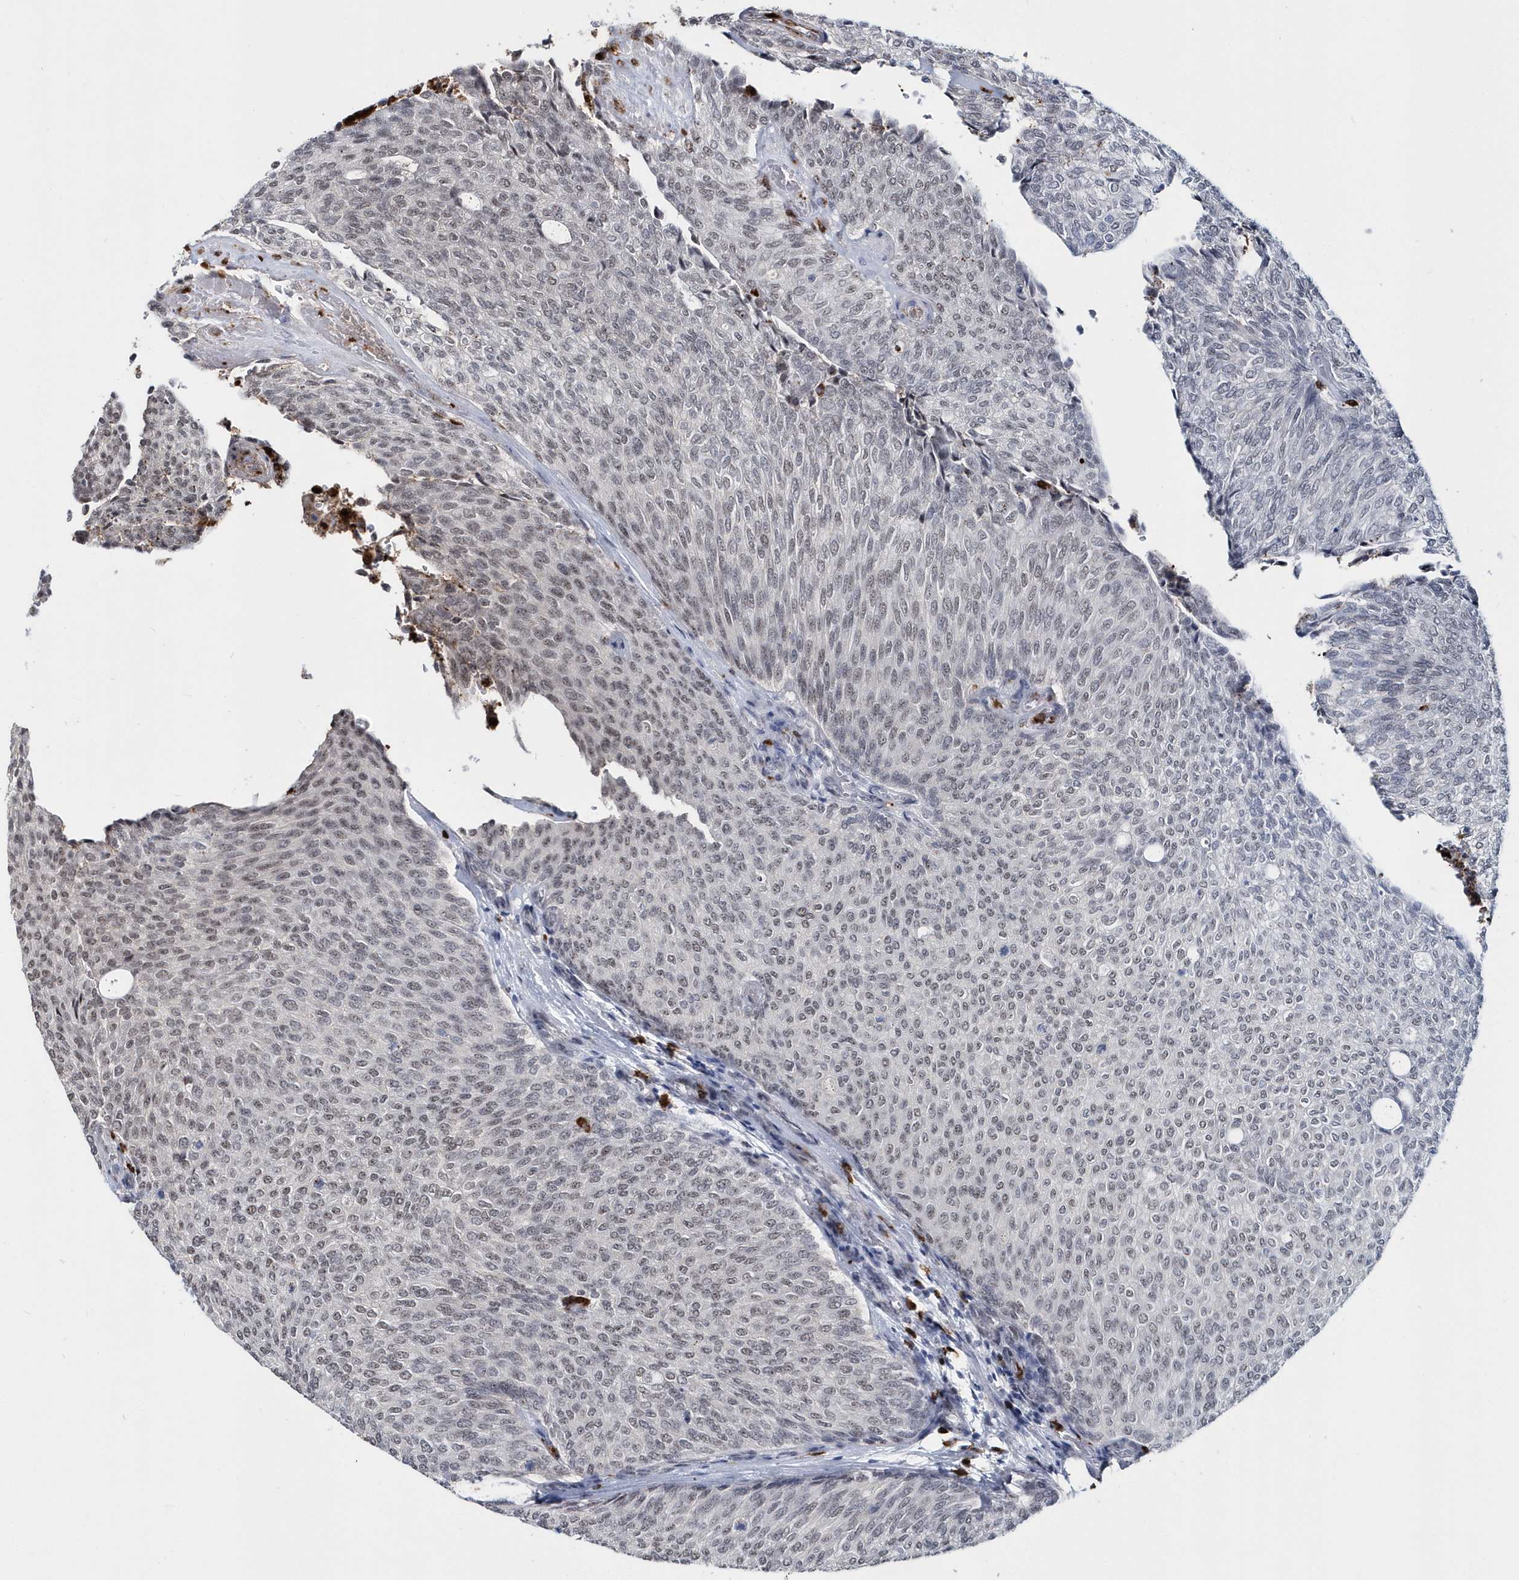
{"staining": {"intensity": "weak", "quantity": "<25%", "location": "nuclear"}, "tissue": "urothelial cancer", "cell_type": "Tumor cells", "image_type": "cancer", "snomed": [{"axis": "morphology", "description": "Urothelial carcinoma, Low grade"}, {"axis": "topography", "description": "Urinary bladder"}], "caption": "Tumor cells show no significant protein staining in urothelial carcinoma (low-grade). (IHC, brightfield microscopy, high magnification).", "gene": "ASCL4", "patient": {"sex": "female", "age": 79}}